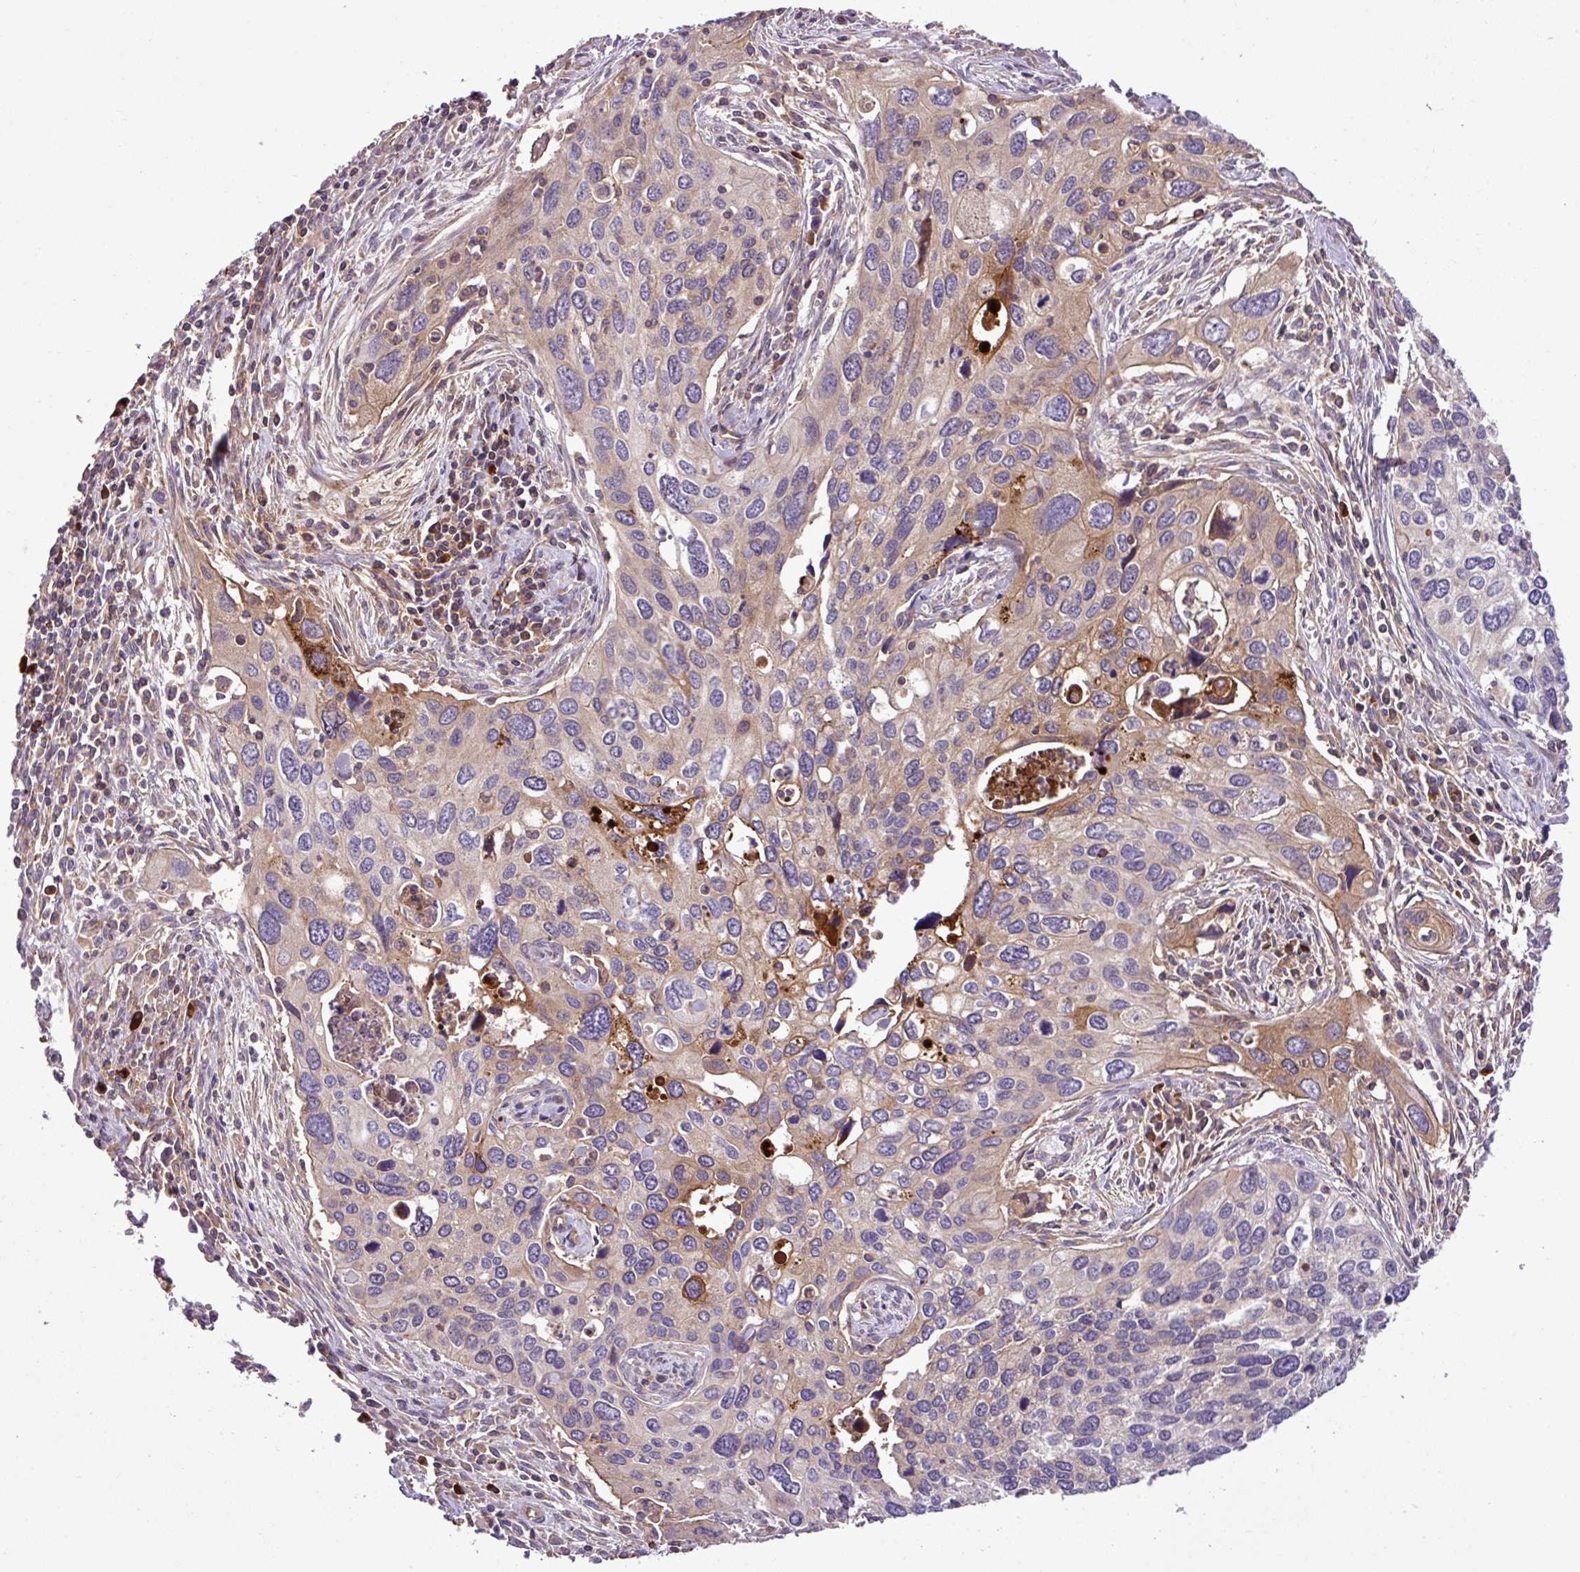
{"staining": {"intensity": "weak", "quantity": "25%-75%", "location": "cytoplasmic/membranous"}, "tissue": "cervical cancer", "cell_type": "Tumor cells", "image_type": "cancer", "snomed": [{"axis": "morphology", "description": "Squamous cell carcinoma, NOS"}, {"axis": "topography", "description": "Cervix"}], "caption": "Immunohistochemical staining of human cervical cancer displays weak cytoplasmic/membranous protein staining in approximately 25%-75% of tumor cells. (DAB IHC with brightfield microscopy, high magnification).", "gene": "ZNF266", "patient": {"sex": "female", "age": 55}}